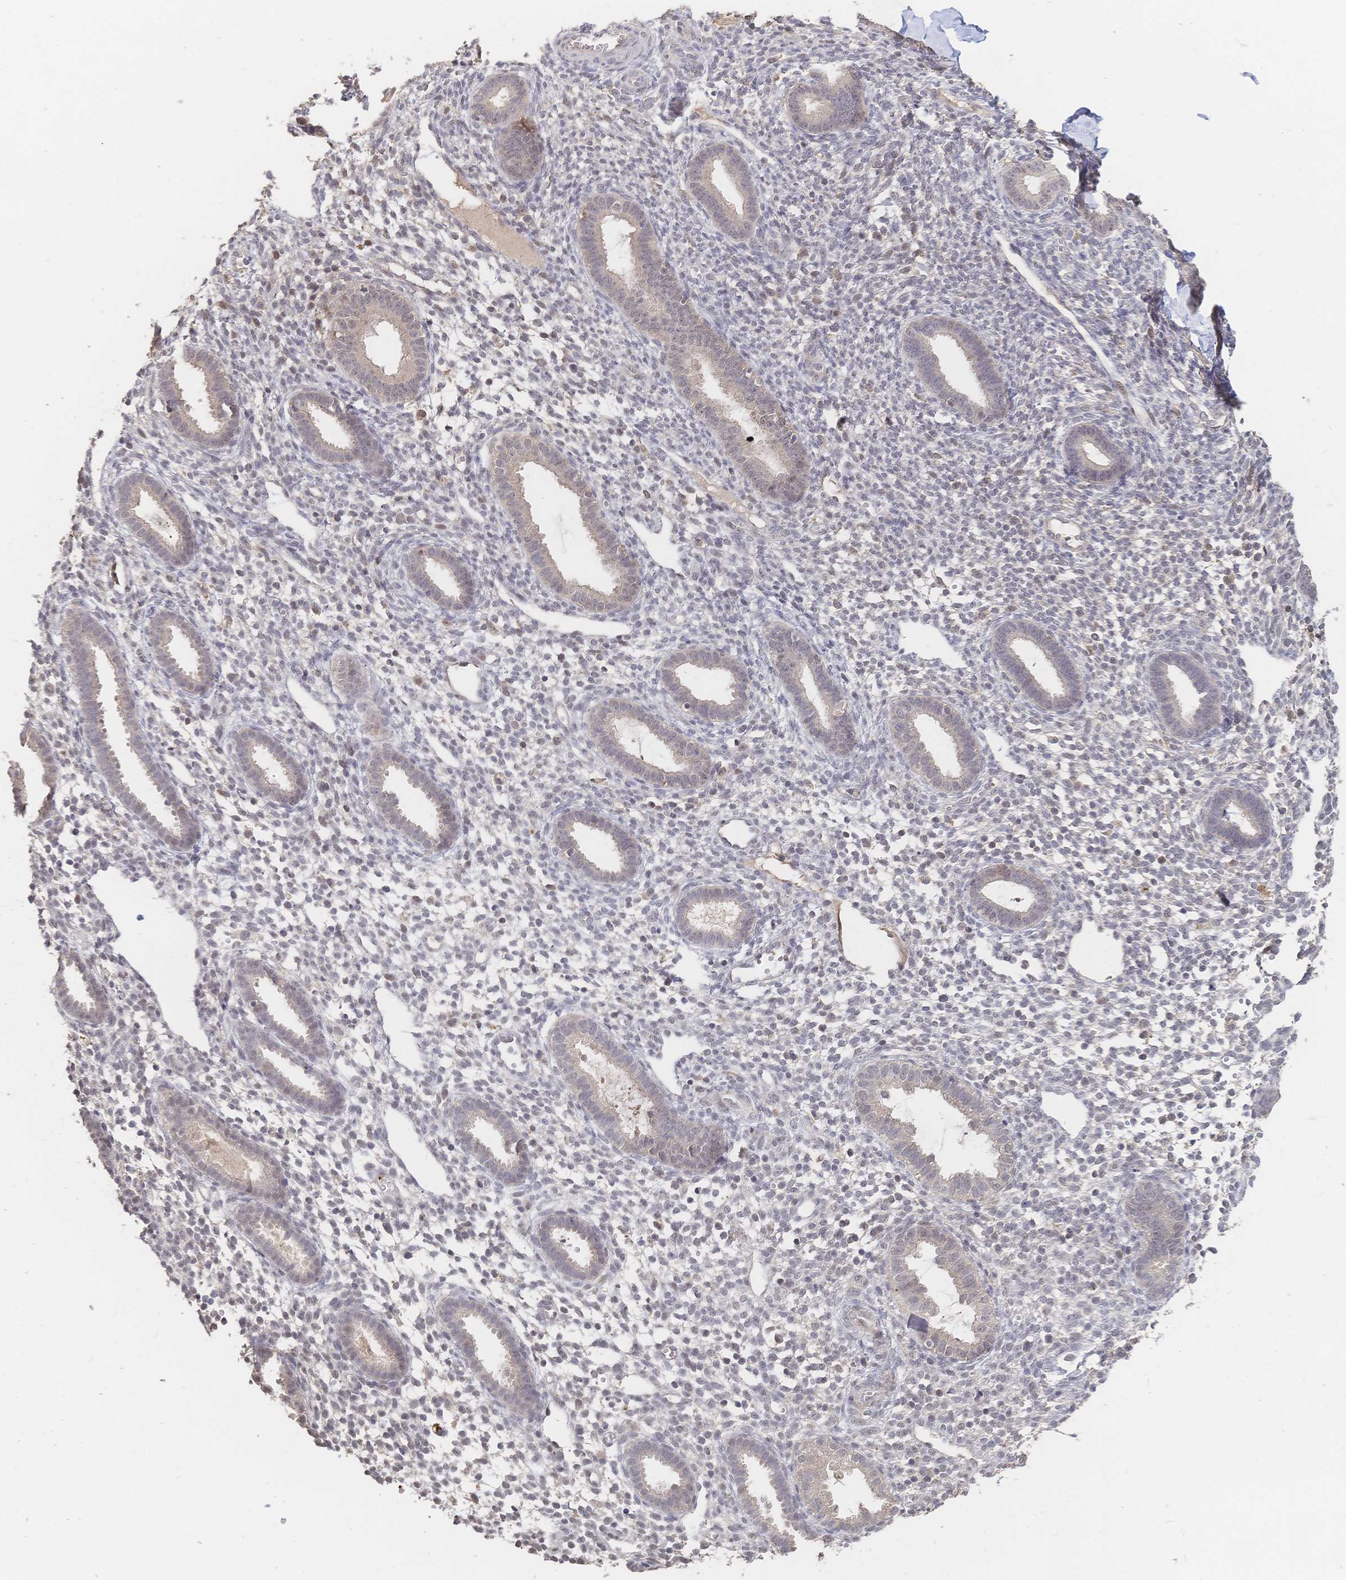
{"staining": {"intensity": "weak", "quantity": "<25%", "location": "nuclear"}, "tissue": "endometrium", "cell_type": "Cells in endometrial stroma", "image_type": "normal", "snomed": [{"axis": "morphology", "description": "Normal tissue, NOS"}, {"axis": "topography", "description": "Endometrium"}], "caption": "The photomicrograph exhibits no significant expression in cells in endometrial stroma of endometrium.", "gene": "LRP5", "patient": {"sex": "female", "age": 36}}